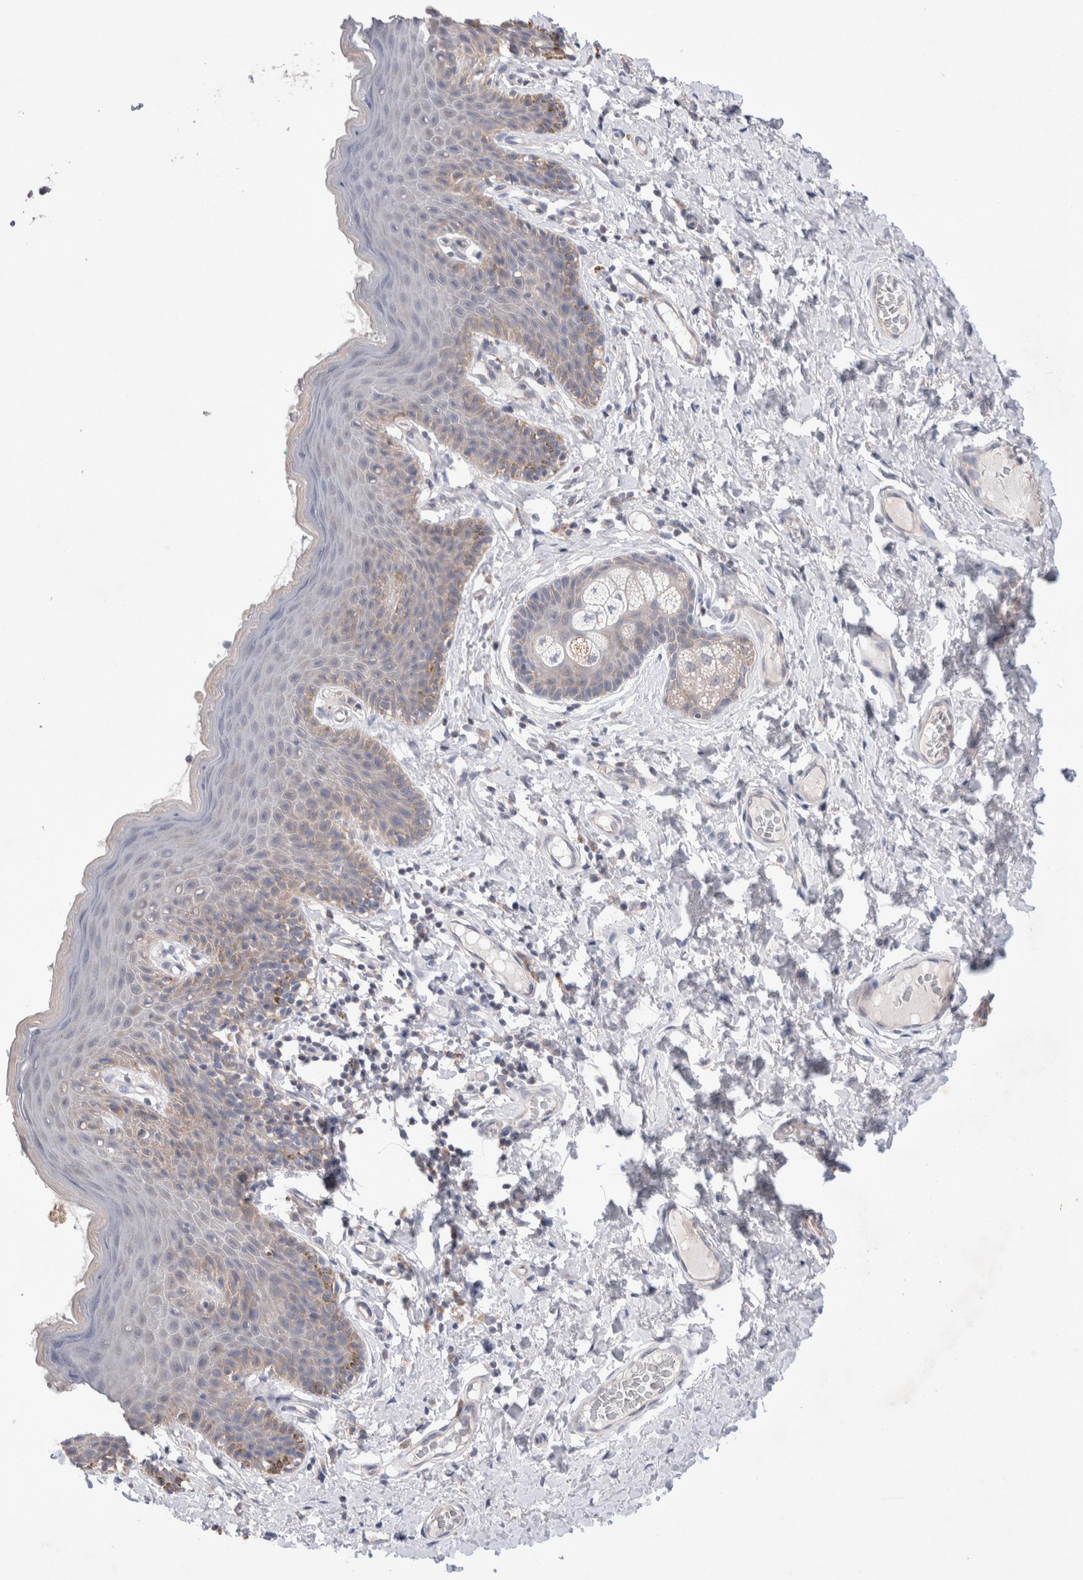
{"staining": {"intensity": "weak", "quantity": "<25%", "location": "cytoplasmic/membranous"}, "tissue": "skin", "cell_type": "Epidermal cells", "image_type": "normal", "snomed": [{"axis": "morphology", "description": "Normal tissue, NOS"}, {"axis": "topography", "description": "Vulva"}], "caption": "Immunohistochemical staining of benign human skin reveals no significant expression in epidermal cells.", "gene": "IFT74", "patient": {"sex": "female", "age": 66}}